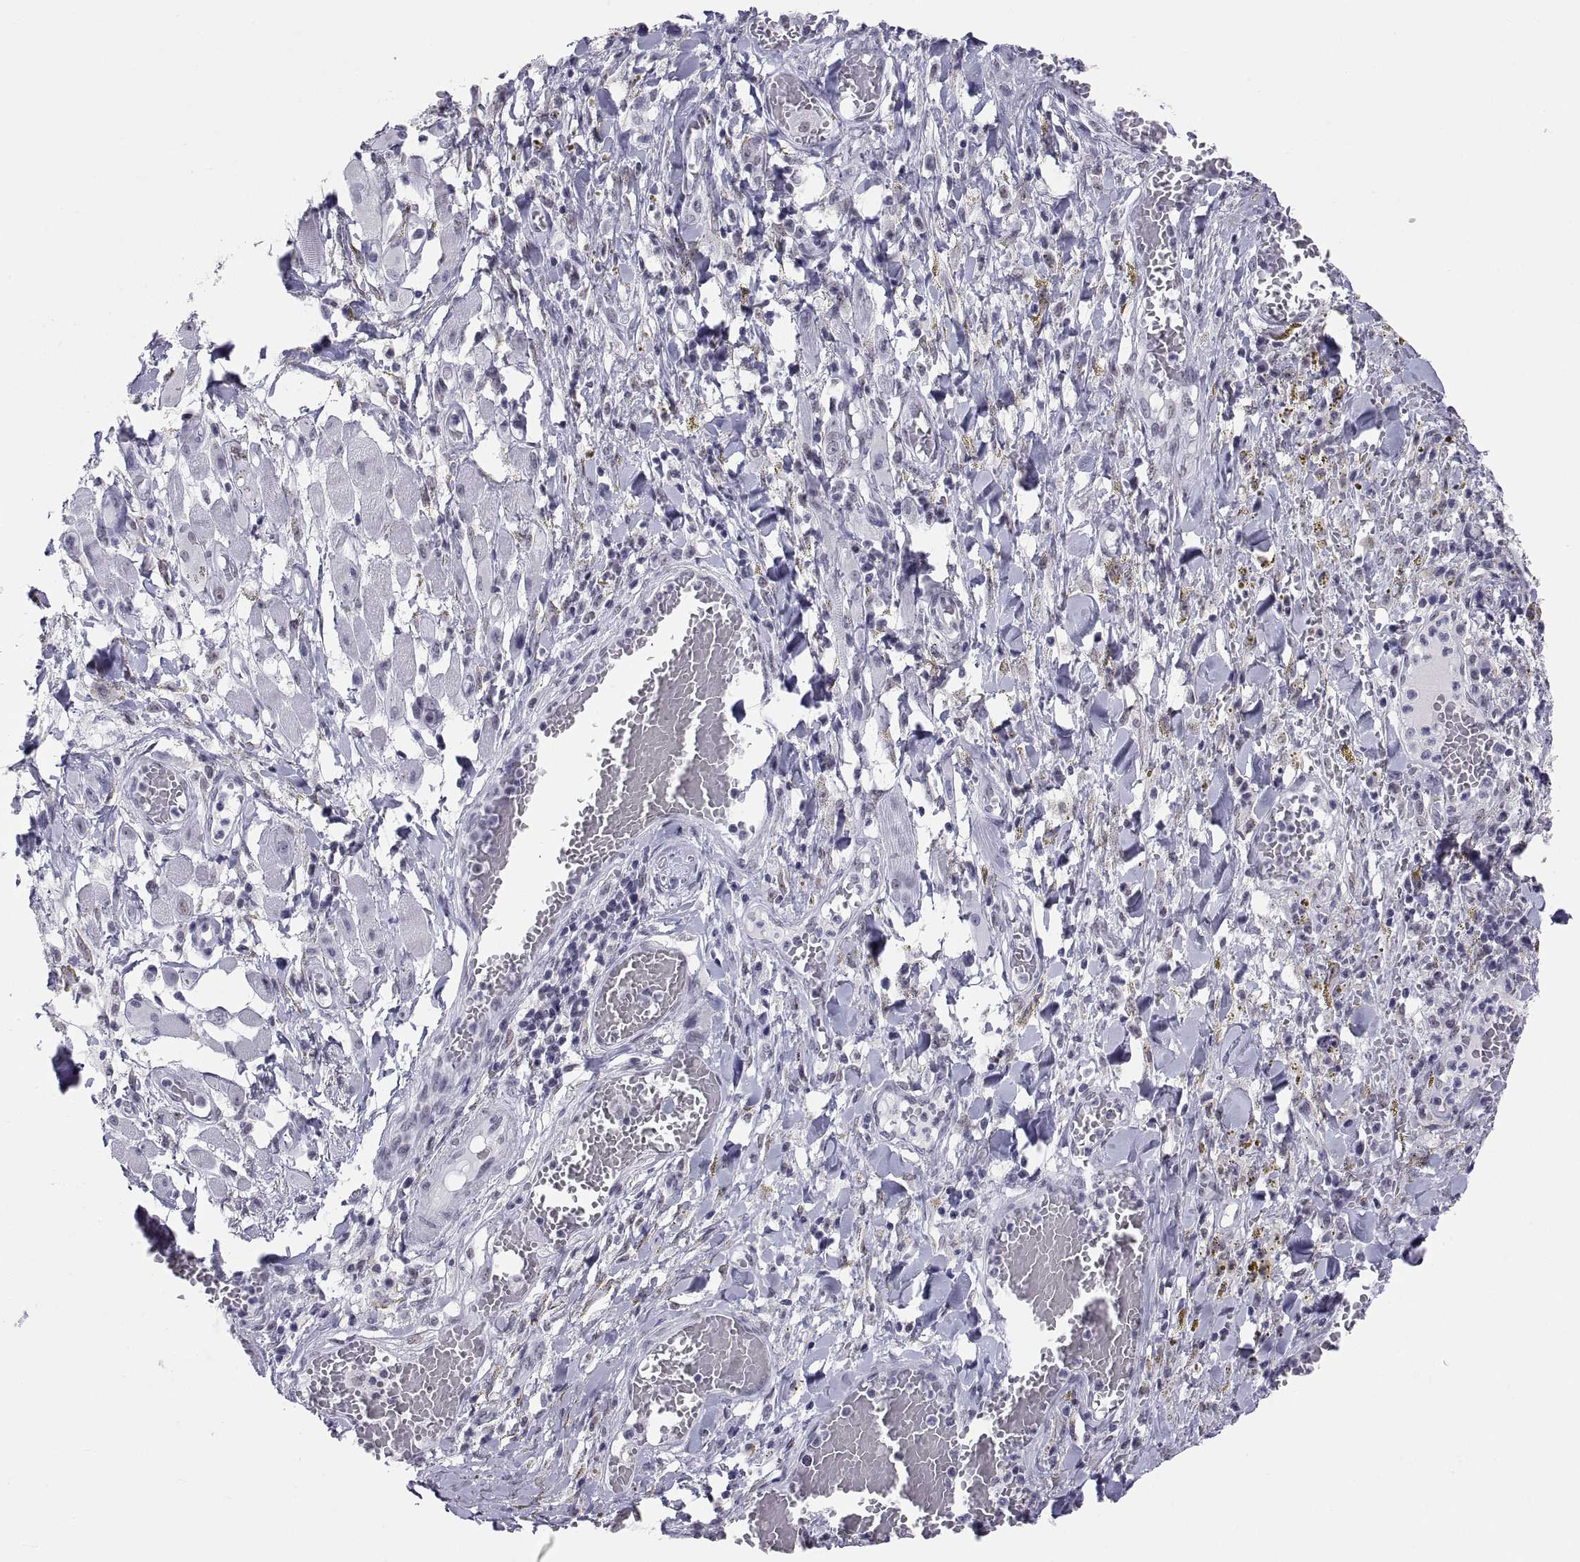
{"staining": {"intensity": "negative", "quantity": "none", "location": "none"}, "tissue": "melanoma", "cell_type": "Tumor cells", "image_type": "cancer", "snomed": [{"axis": "morphology", "description": "Malignant melanoma, NOS"}, {"axis": "topography", "description": "Skin"}], "caption": "The micrograph displays no significant staining in tumor cells of malignant melanoma.", "gene": "NEUROD6", "patient": {"sex": "female", "age": 91}}